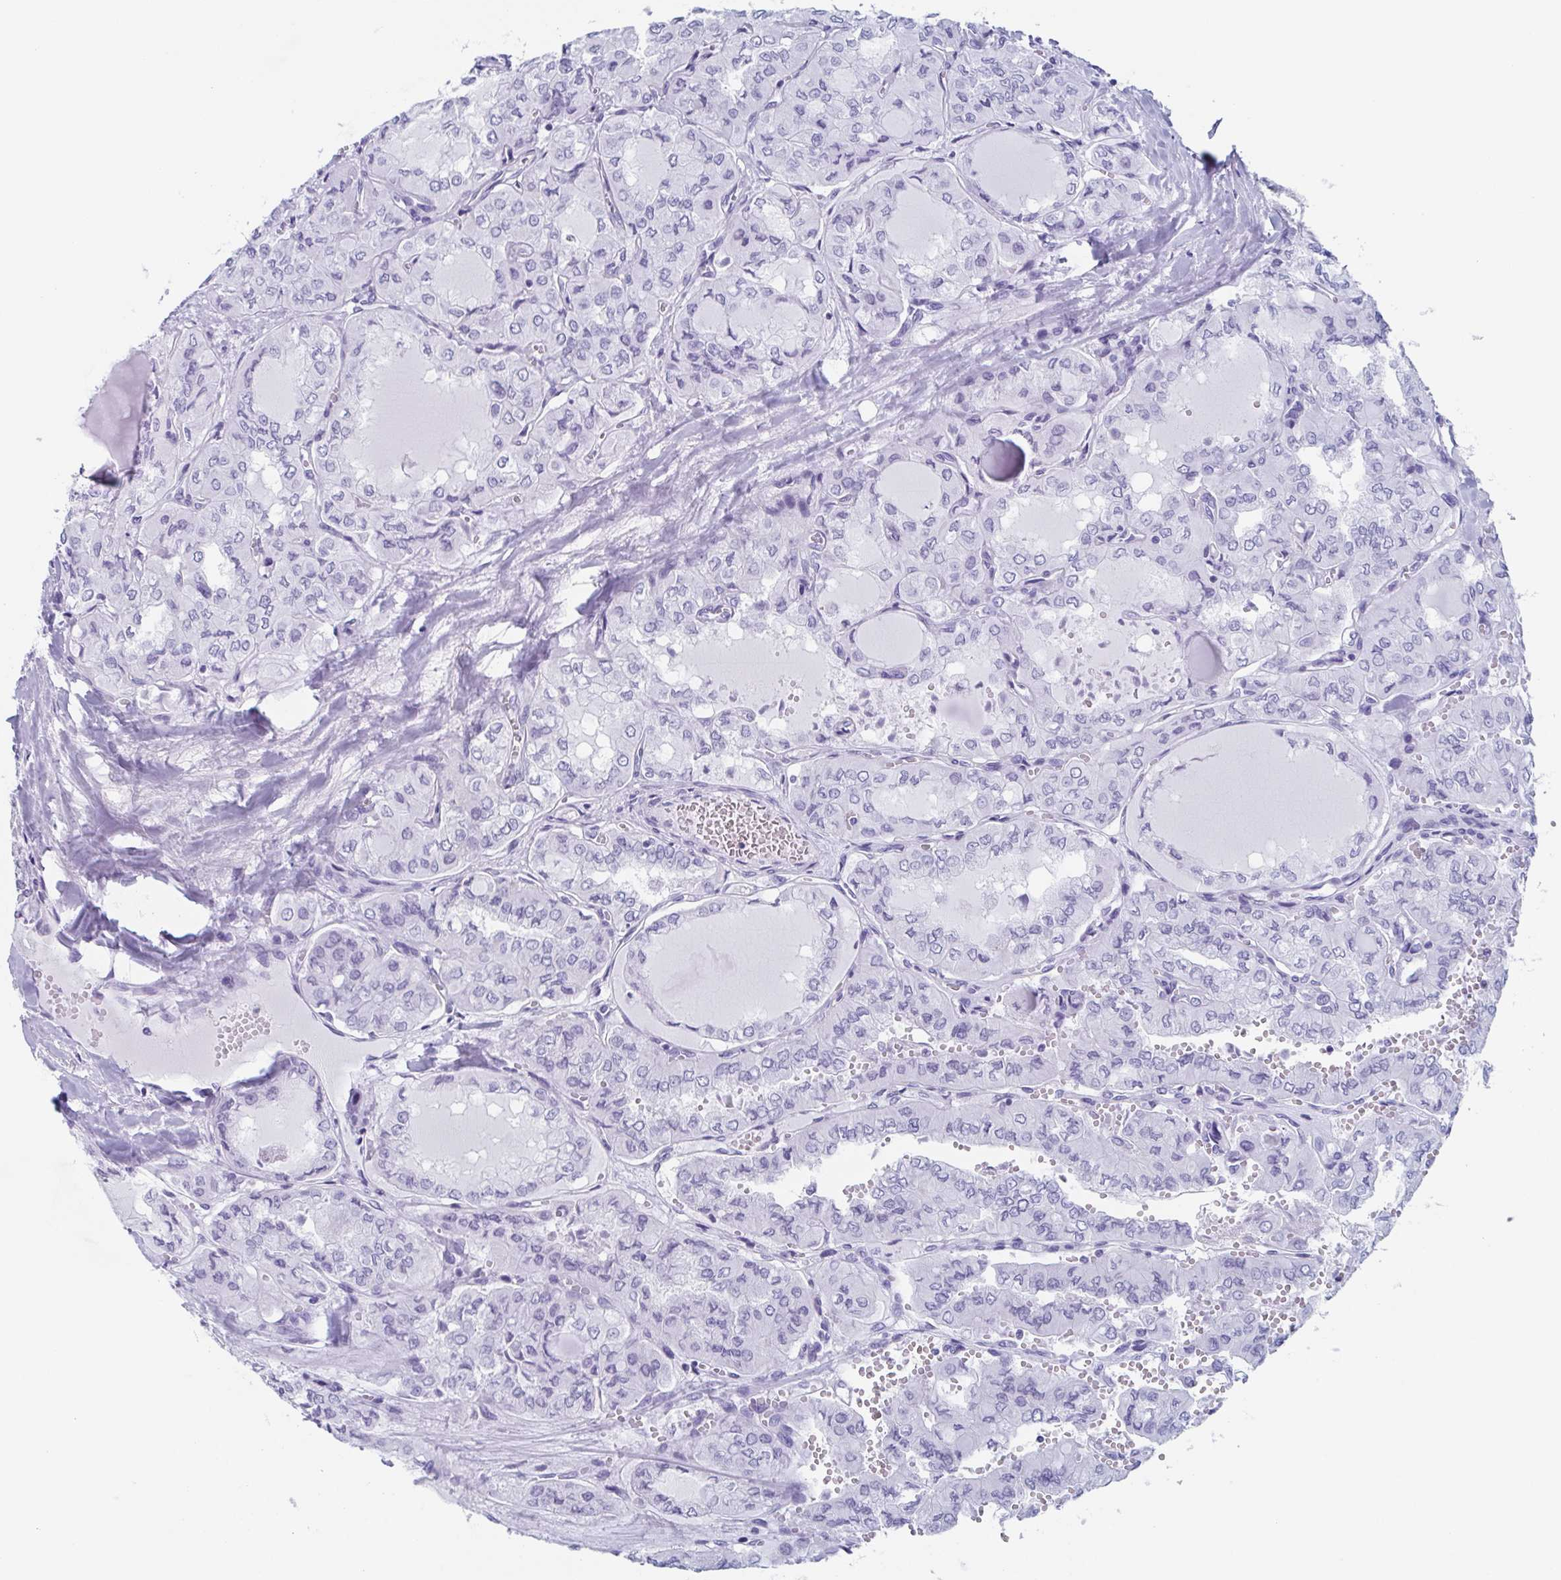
{"staining": {"intensity": "negative", "quantity": "none", "location": "none"}, "tissue": "thyroid cancer", "cell_type": "Tumor cells", "image_type": "cancer", "snomed": [{"axis": "morphology", "description": "Papillary adenocarcinoma, NOS"}, {"axis": "topography", "description": "Thyroid gland"}], "caption": "The histopathology image exhibits no significant staining in tumor cells of thyroid papillary adenocarcinoma.", "gene": "LYRM2", "patient": {"sex": "male", "age": 20}}